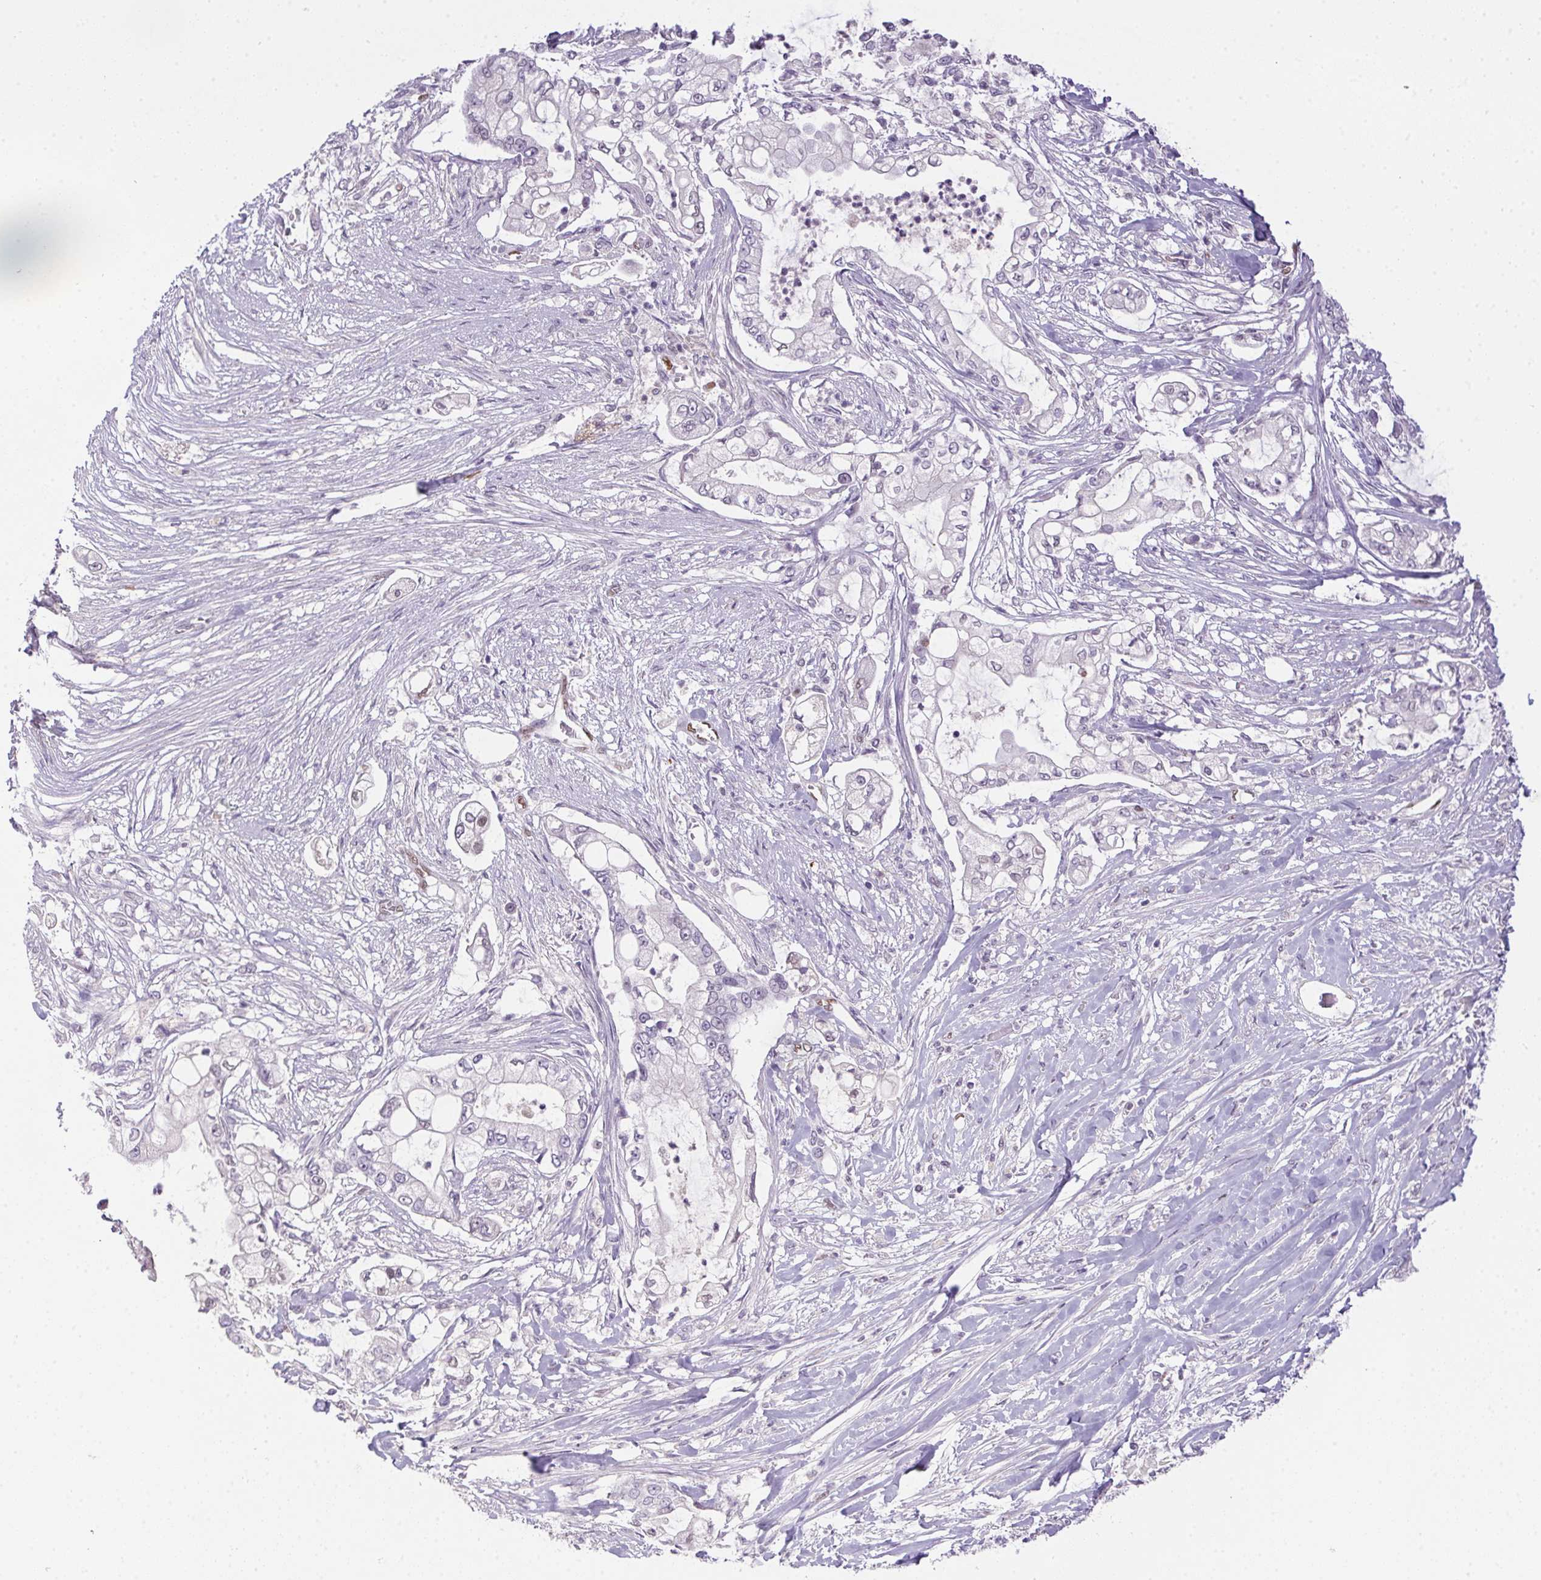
{"staining": {"intensity": "negative", "quantity": "none", "location": "none"}, "tissue": "pancreatic cancer", "cell_type": "Tumor cells", "image_type": "cancer", "snomed": [{"axis": "morphology", "description": "Adenocarcinoma, NOS"}, {"axis": "topography", "description": "Pancreas"}], "caption": "IHC of human adenocarcinoma (pancreatic) demonstrates no positivity in tumor cells. (IHC, brightfield microscopy, high magnification).", "gene": "SP9", "patient": {"sex": "female", "age": 69}}